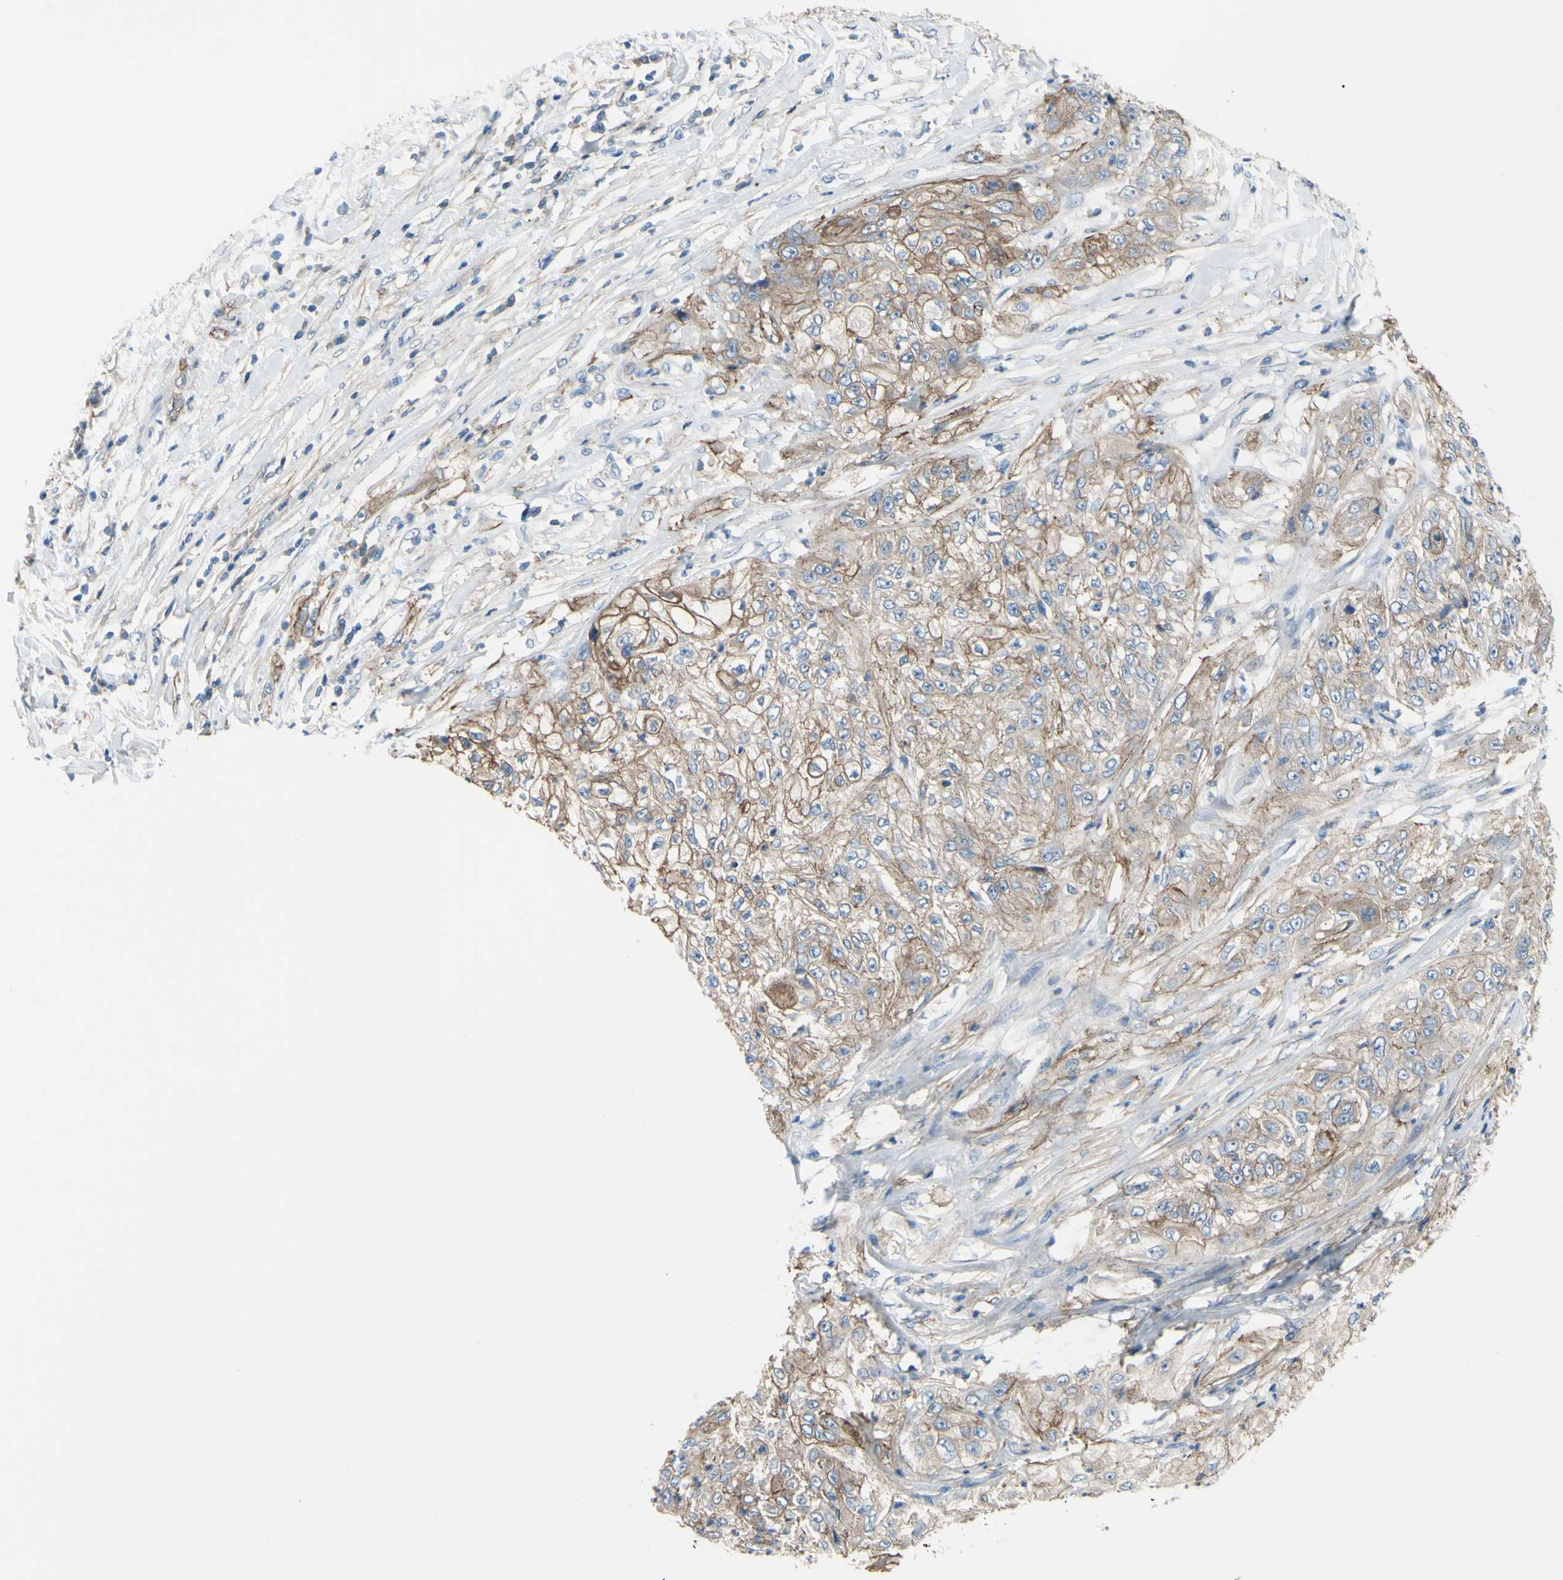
{"staining": {"intensity": "moderate", "quantity": ">75%", "location": "cytoplasmic/membranous"}, "tissue": "lung cancer", "cell_type": "Tumor cells", "image_type": "cancer", "snomed": [{"axis": "morphology", "description": "Inflammation, NOS"}, {"axis": "morphology", "description": "Squamous cell carcinoma, NOS"}, {"axis": "topography", "description": "Lymph node"}, {"axis": "topography", "description": "Soft tissue"}, {"axis": "topography", "description": "Lung"}], "caption": "A photomicrograph of lung cancer stained for a protein demonstrates moderate cytoplasmic/membranous brown staining in tumor cells.", "gene": "TPBG", "patient": {"sex": "male", "age": 66}}